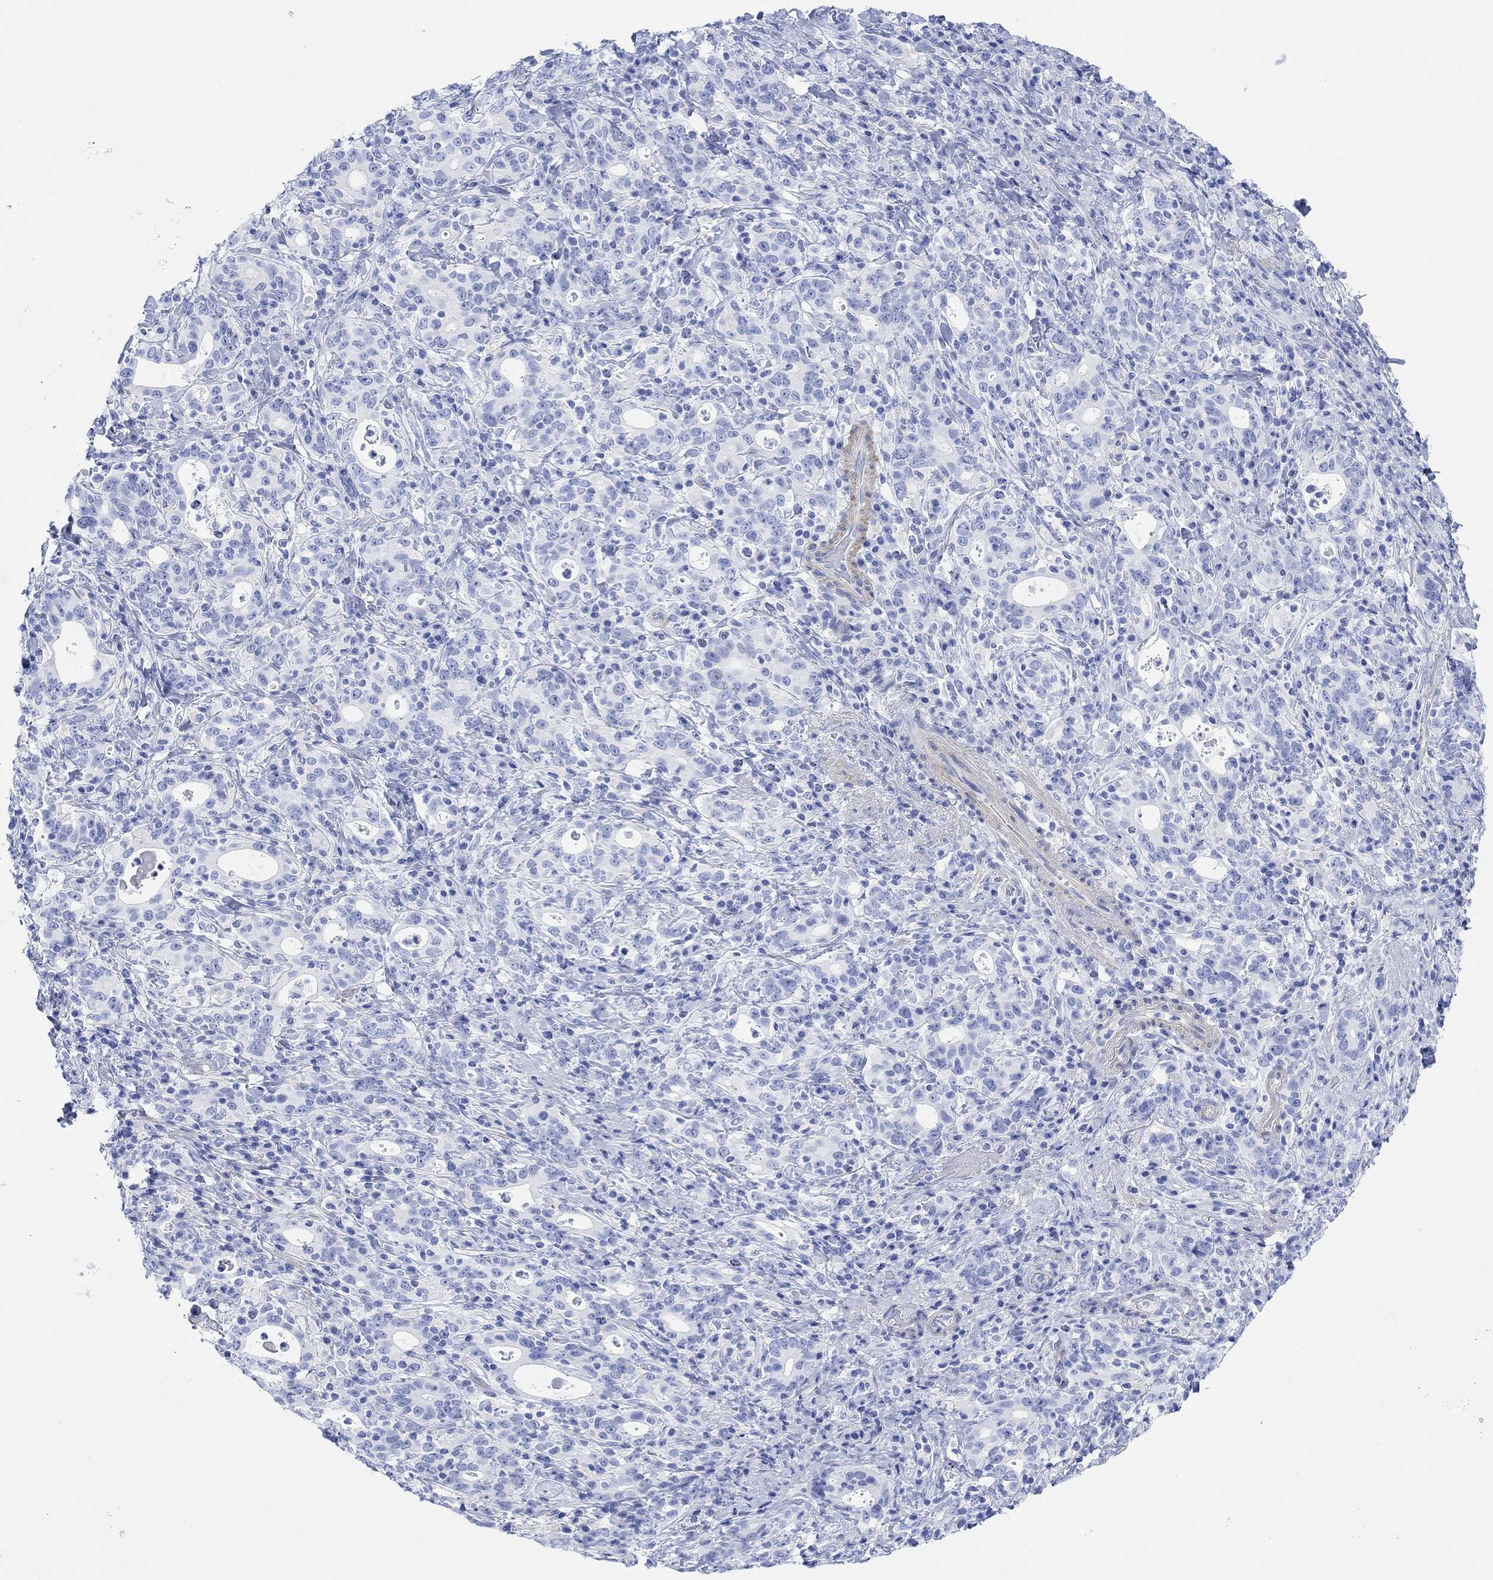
{"staining": {"intensity": "negative", "quantity": "none", "location": "none"}, "tissue": "stomach cancer", "cell_type": "Tumor cells", "image_type": "cancer", "snomed": [{"axis": "morphology", "description": "Adenocarcinoma, NOS"}, {"axis": "topography", "description": "Stomach"}], "caption": "There is no significant expression in tumor cells of adenocarcinoma (stomach). (Immunohistochemistry, brightfield microscopy, high magnification).", "gene": "ANKRD33", "patient": {"sex": "male", "age": 79}}